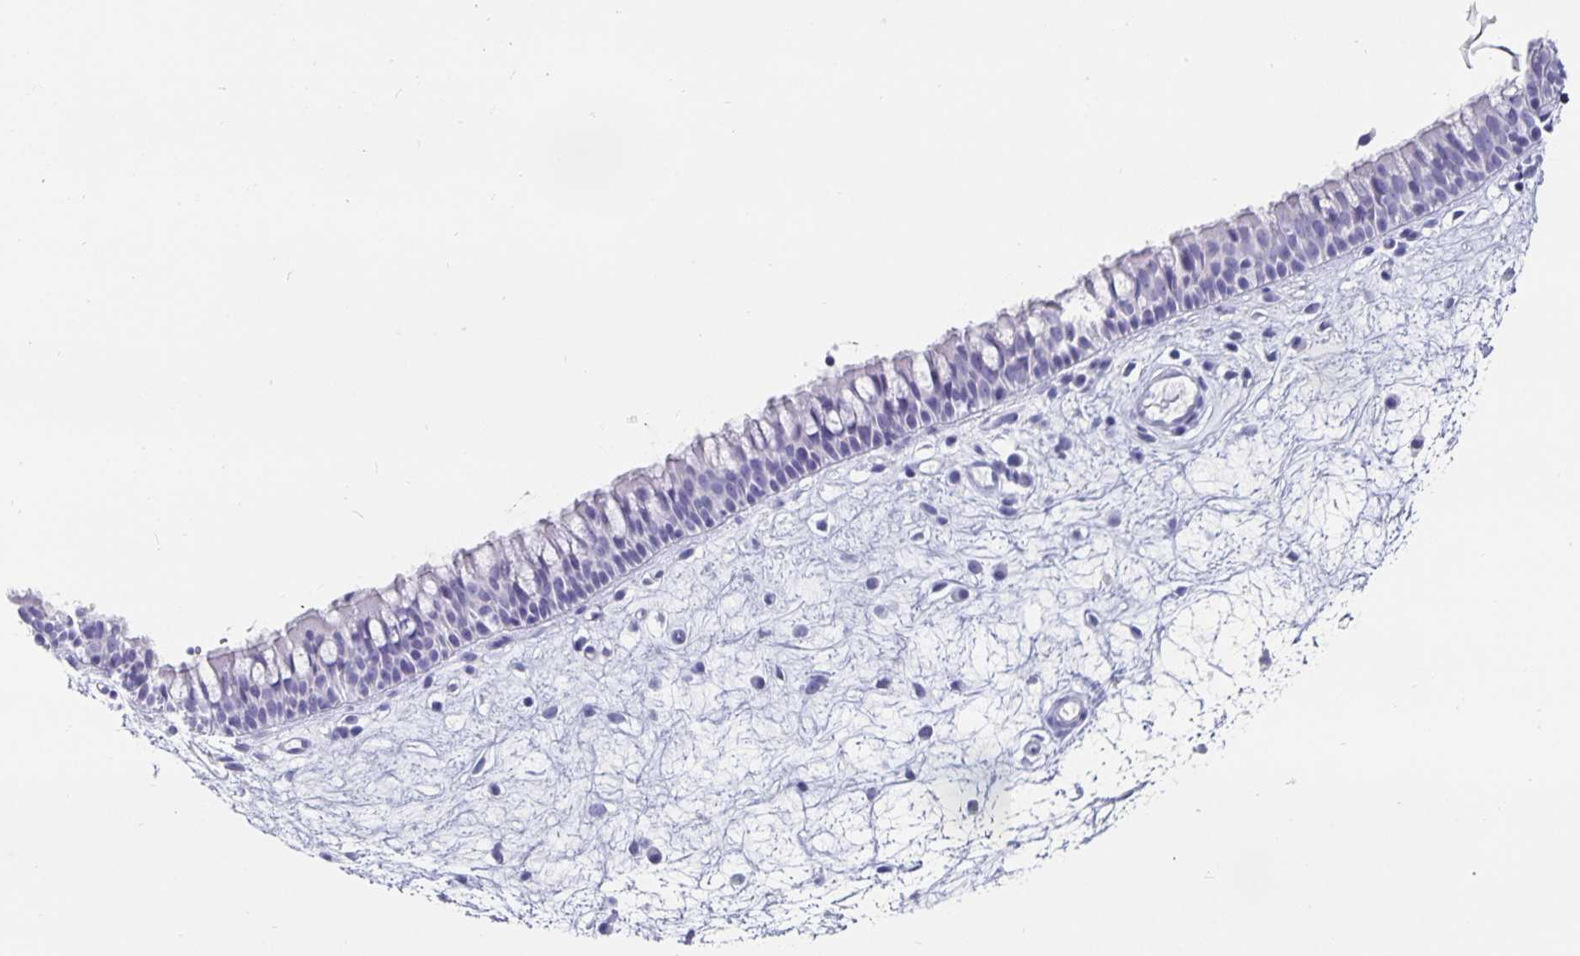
{"staining": {"intensity": "negative", "quantity": "none", "location": "none"}, "tissue": "nasopharynx", "cell_type": "Respiratory epithelial cells", "image_type": "normal", "snomed": [{"axis": "morphology", "description": "Normal tissue, NOS"}, {"axis": "topography", "description": "Nasopharynx"}], "caption": "The immunohistochemistry micrograph has no significant expression in respiratory epithelial cells of nasopharynx. (DAB immunohistochemistry (IHC), high magnification).", "gene": "CHGA", "patient": {"sex": "male", "age": 69}}